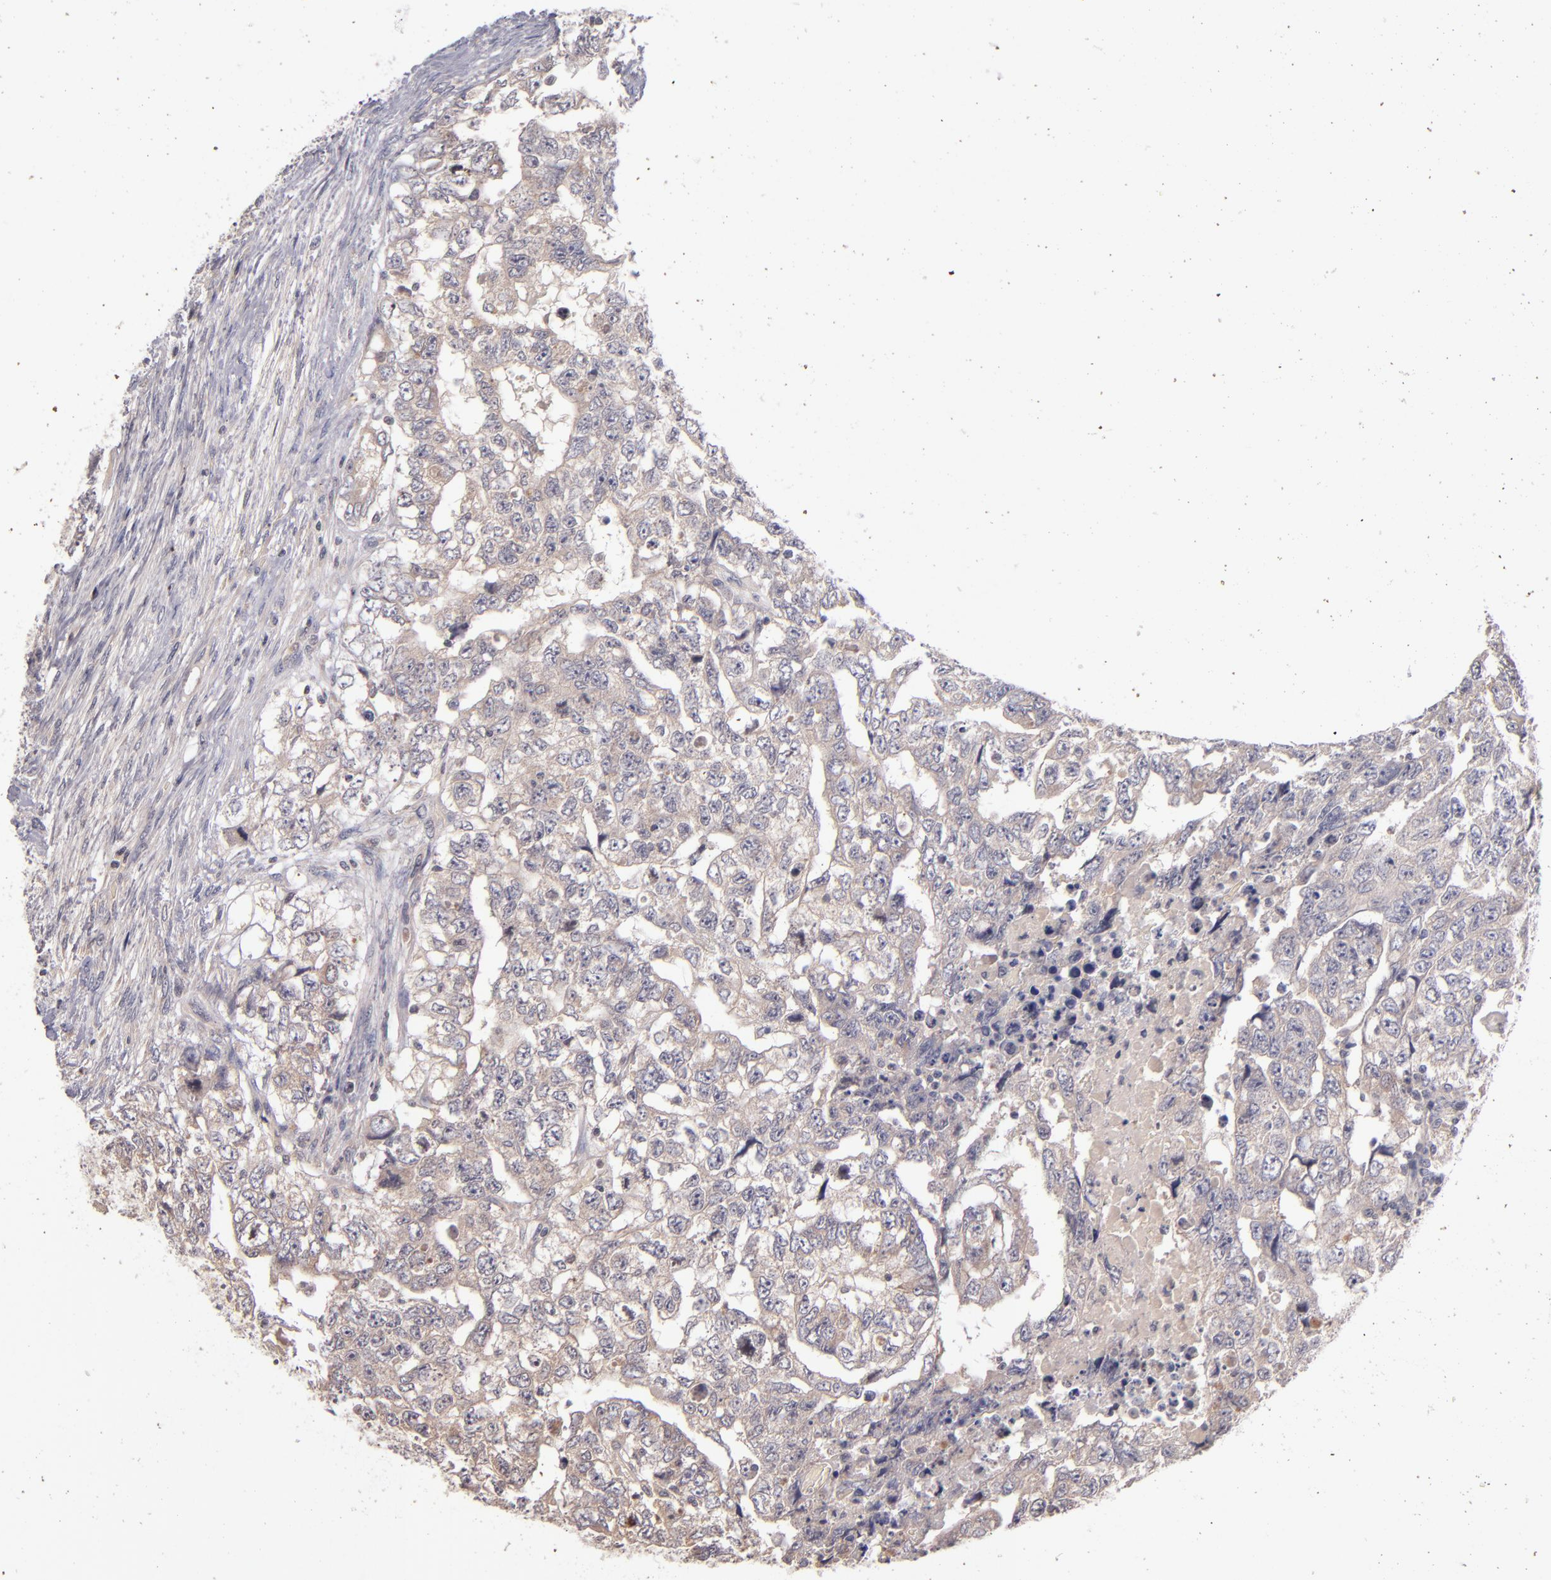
{"staining": {"intensity": "weak", "quantity": "25%-75%", "location": "cytoplasmic/membranous"}, "tissue": "testis cancer", "cell_type": "Tumor cells", "image_type": "cancer", "snomed": [{"axis": "morphology", "description": "Carcinoma, Embryonal, NOS"}, {"axis": "topography", "description": "Testis"}], "caption": "This photomicrograph demonstrates IHC staining of human embryonal carcinoma (testis), with low weak cytoplasmic/membranous staining in about 25%-75% of tumor cells.", "gene": "TSC2", "patient": {"sex": "male", "age": 36}}